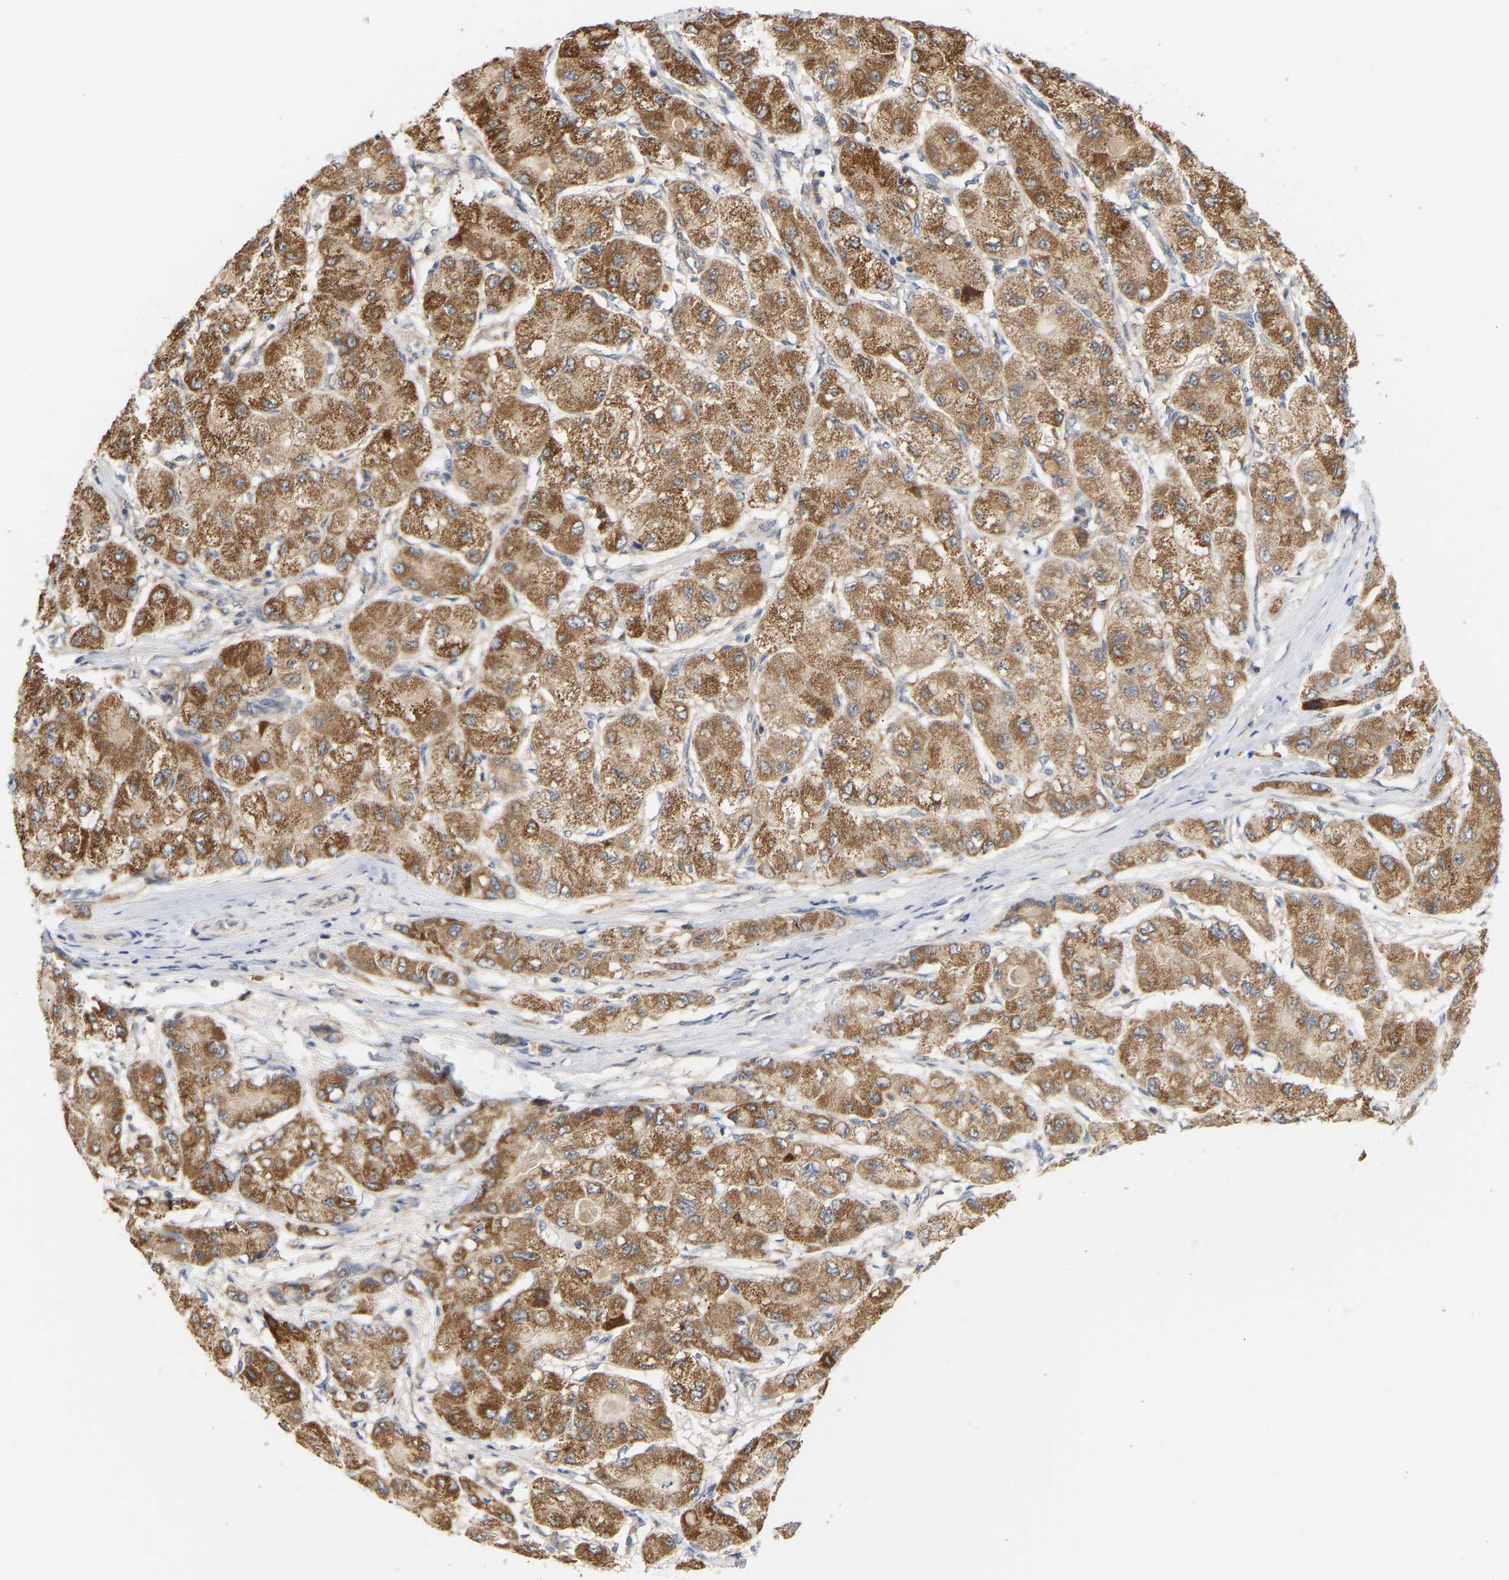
{"staining": {"intensity": "moderate", "quantity": ">75%", "location": "cytoplasmic/membranous"}, "tissue": "liver cancer", "cell_type": "Tumor cells", "image_type": "cancer", "snomed": [{"axis": "morphology", "description": "Carcinoma, Hepatocellular, NOS"}, {"axis": "topography", "description": "Liver"}], "caption": "This is an image of immunohistochemistry staining of hepatocellular carcinoma (liver), which shows moderate staining in the cytoplasmic/membranous of tumor cells.", "gene": "TPMT", "patient": {"sex": "male", "age": 80}}